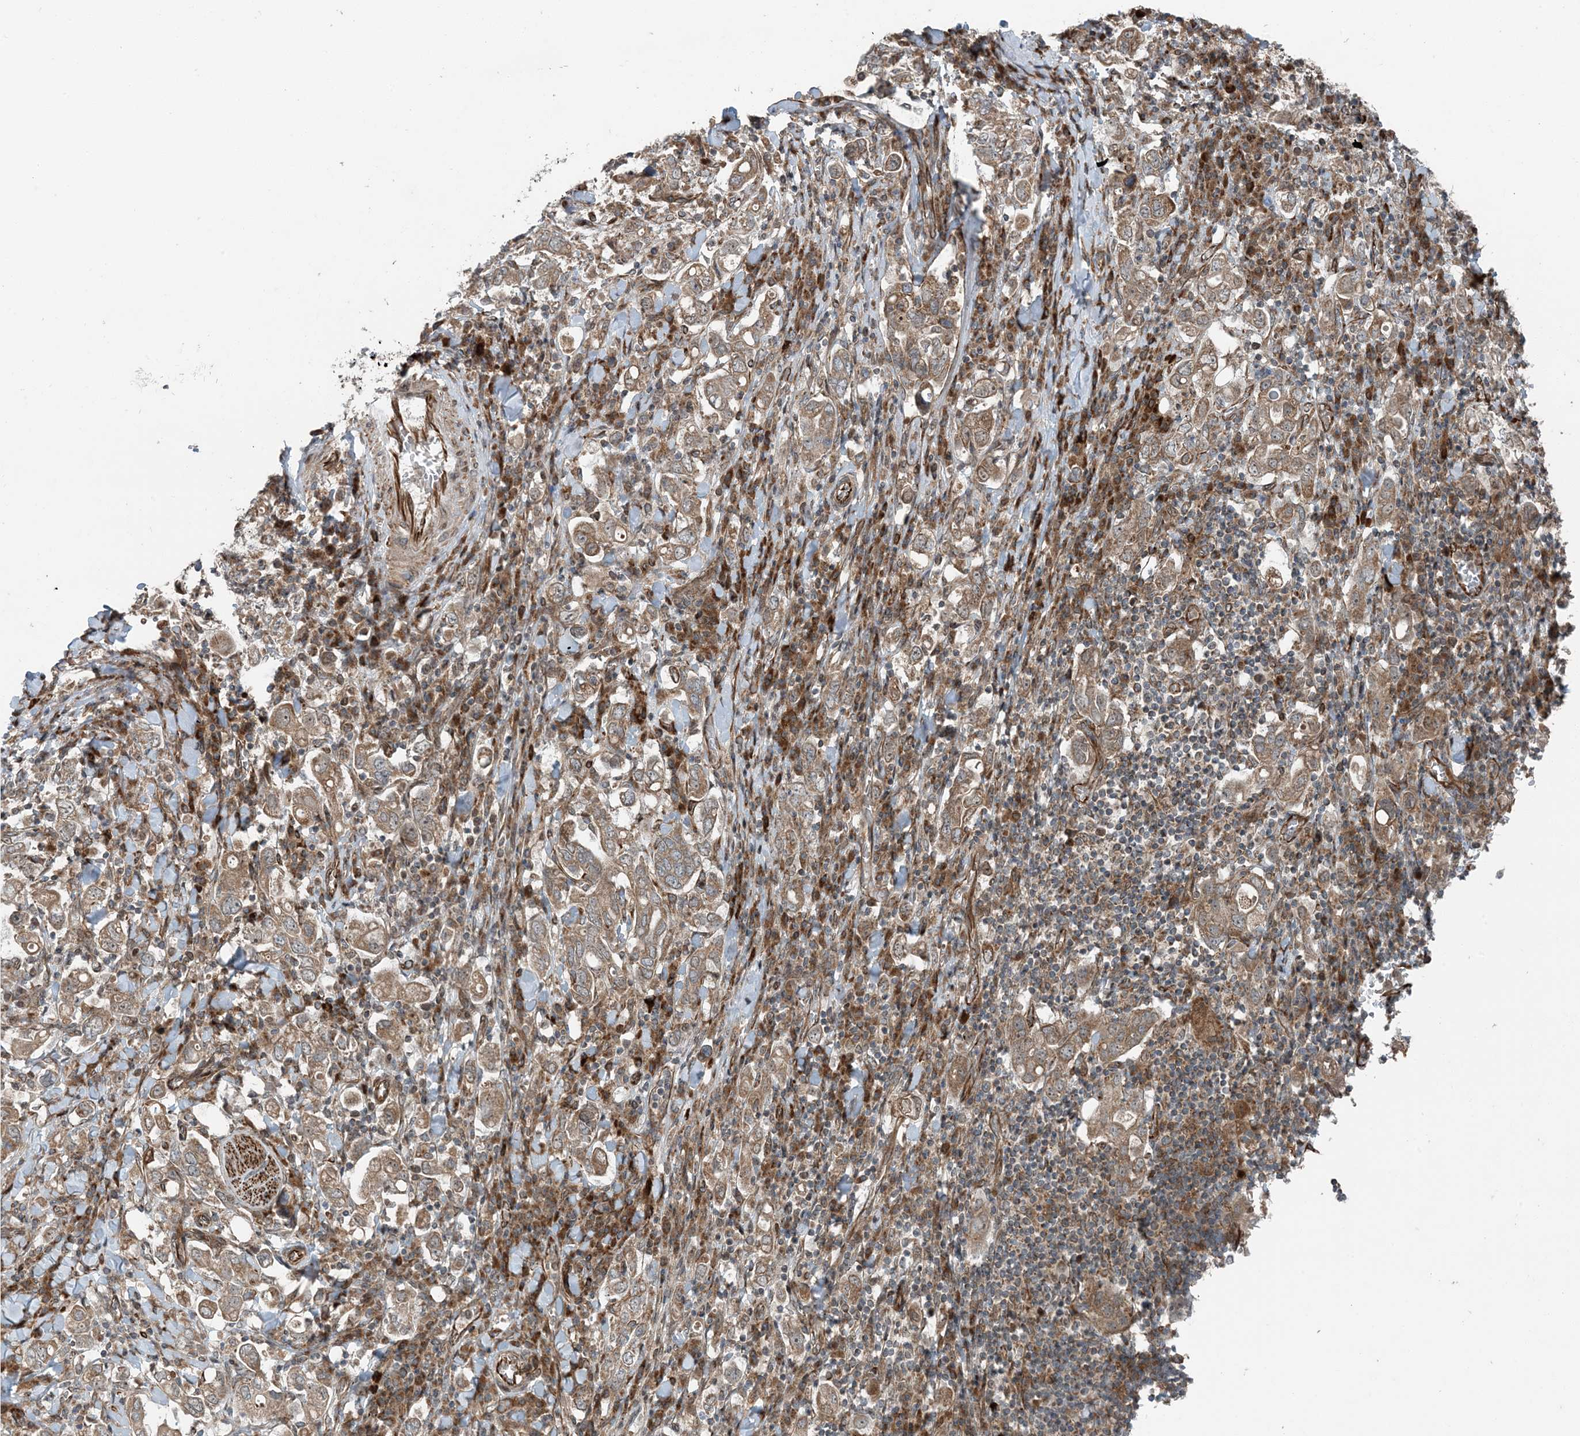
{"staining": {"intensity": "moderate", "quantity": ">75%", "location": "cytoplasmic/membranous"}, "tissue": "stomach cancer", "cell_type": "Tumor cells", "image_type": "cancer", "snomed": [{"axis": "morphology", "description": "Adenocarcinoma, NOS"}, {"axis": "topography", "description": "Stomach, upper"}], "caption": "Human stomach adenocarcinoma stained with a protein marker displays moderate staining in tumor cells.", "gene": "EDEM2", "patient": {"sex": "male", "age": 62}}